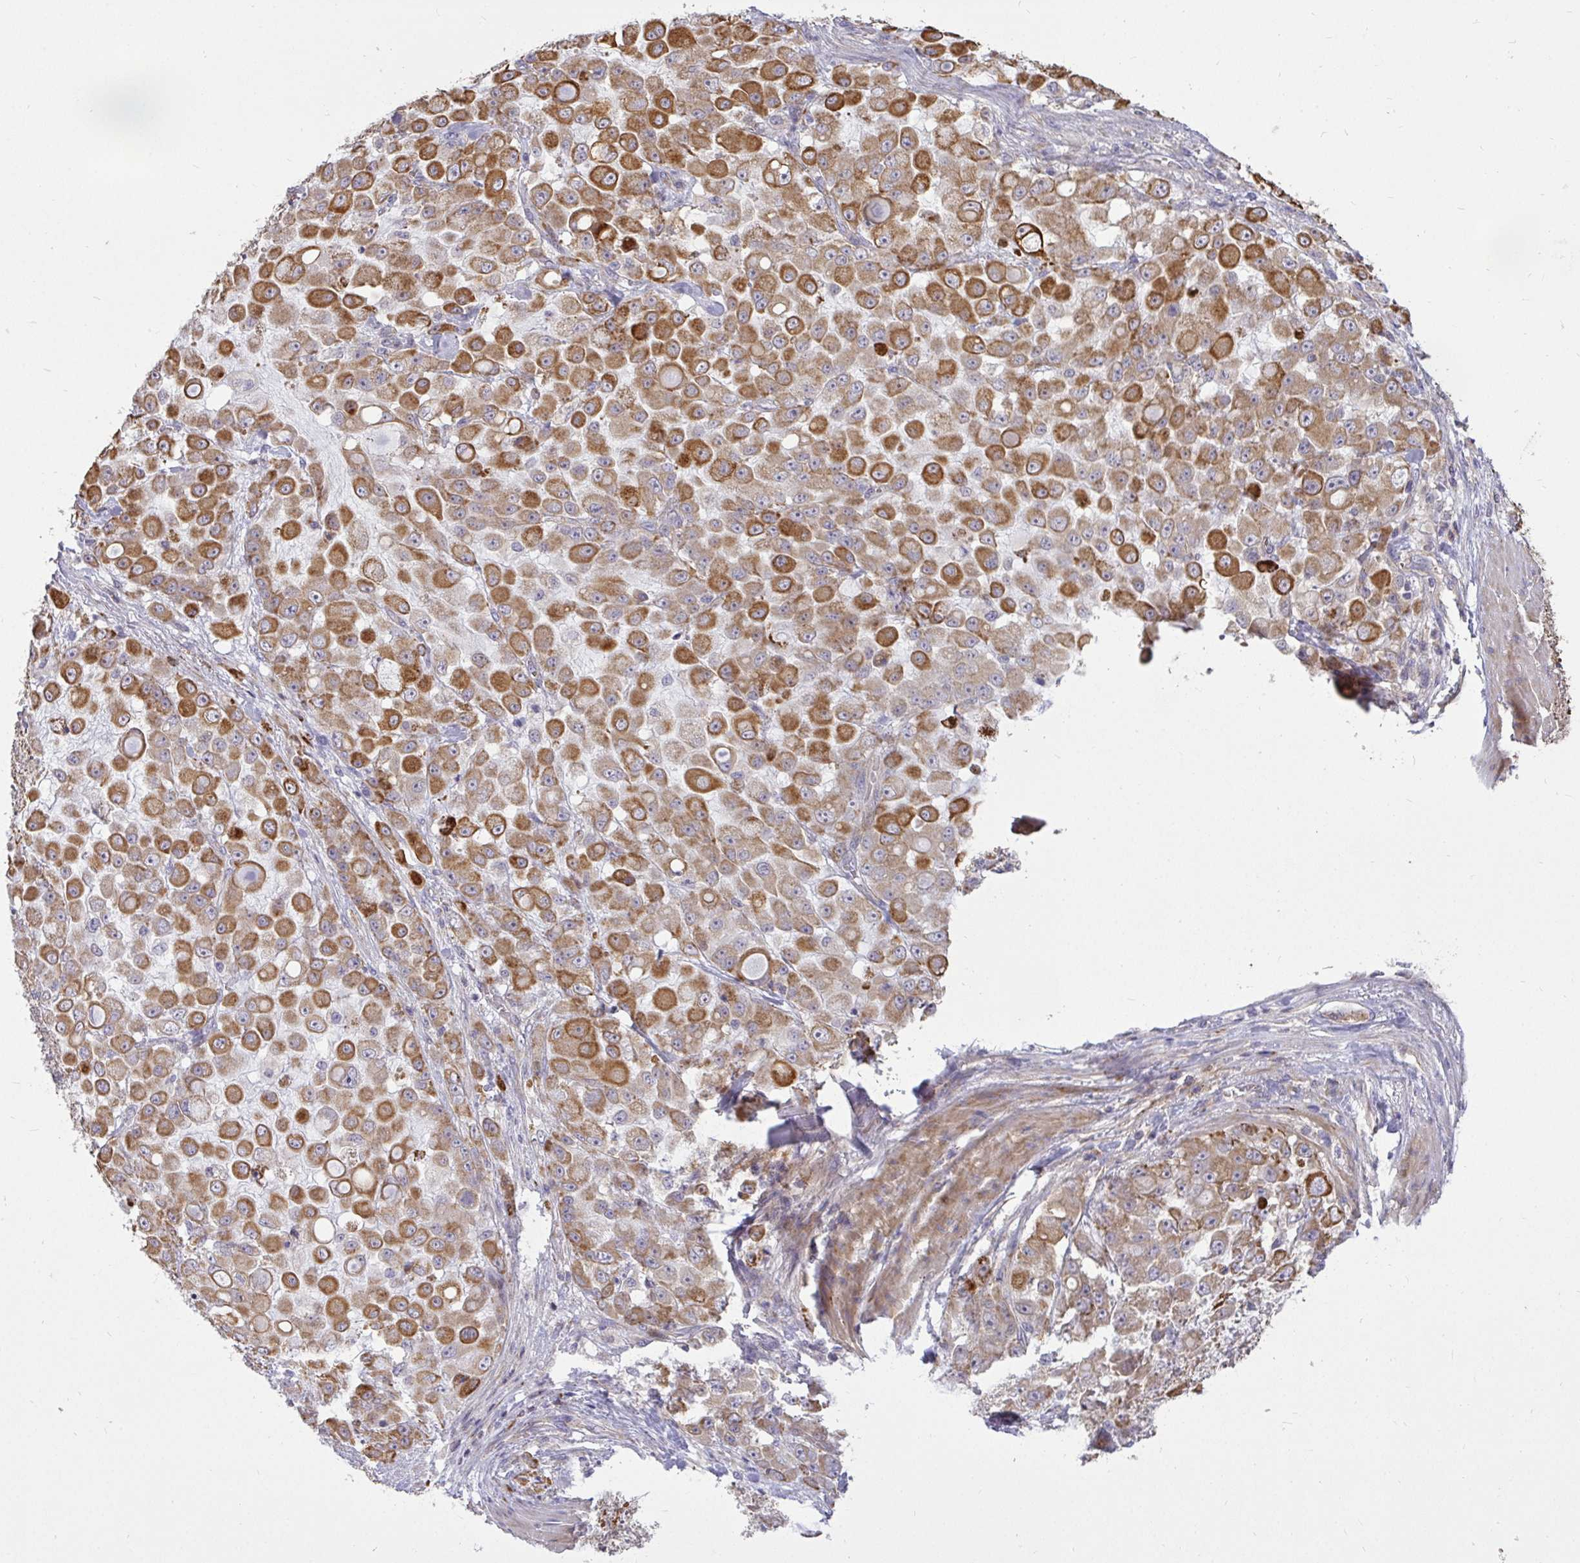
{"staining": {"intensity": "strong", "quantity": ">75%", "location": "cytoplasmic/membranous"}, "tissue": "stomach cancer", "cell_type": "Tumor cells", "image_type": "cancer", "snomed": [{"axis": "morphology", "description": "Adenocarcinoma, NOS"}, {"axis": "topography", "description": "Stomach"}], "caption": "Stomach adenocarcinoma stained for a protein (brown) displays strong cytoplasmic/membranous positive staining in about >75% of tumor cells.", "gene": "STRIP1", "patient": {"sex": "female", "age": 76}}